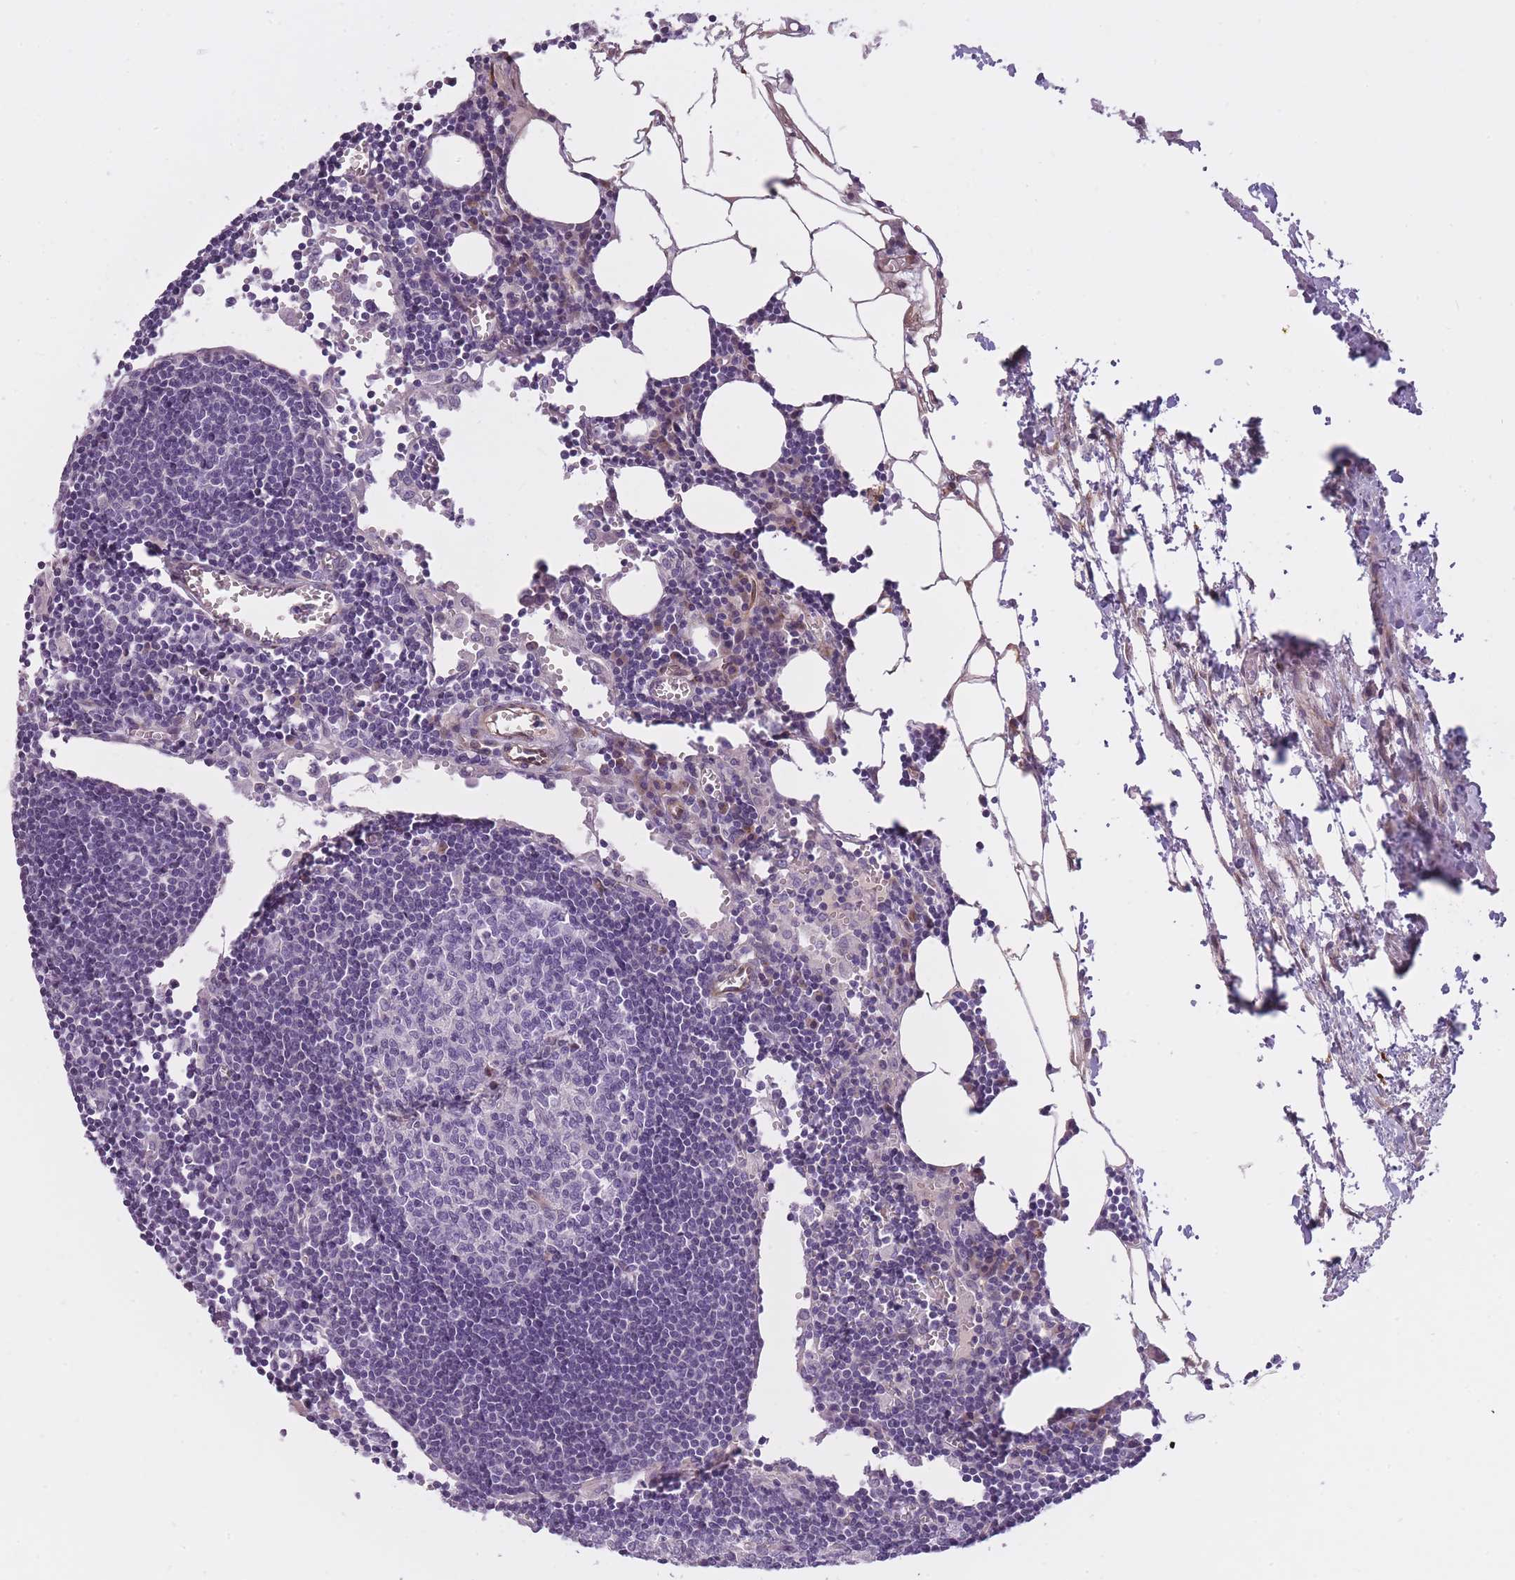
{"staining": {"intensity": "negative", "quantity": "none", "location": "none"}, "tissue": "lymph node", "cell_type": "Germinal center cells", "image_type": "normal", "snomed": [{"axis": "morphology", "description": "Normal tissue, NOS"}, {"axis": "topography", "description": "Lymph node"}], "caption": "Immunohistochemistry (IHC) histopathology image of benign lymph node stained for a protein (brown), which displays no positivity in germinal center cells.", "gene": "PGRMC2", "patient": {"sex": "male", "age": 62}}